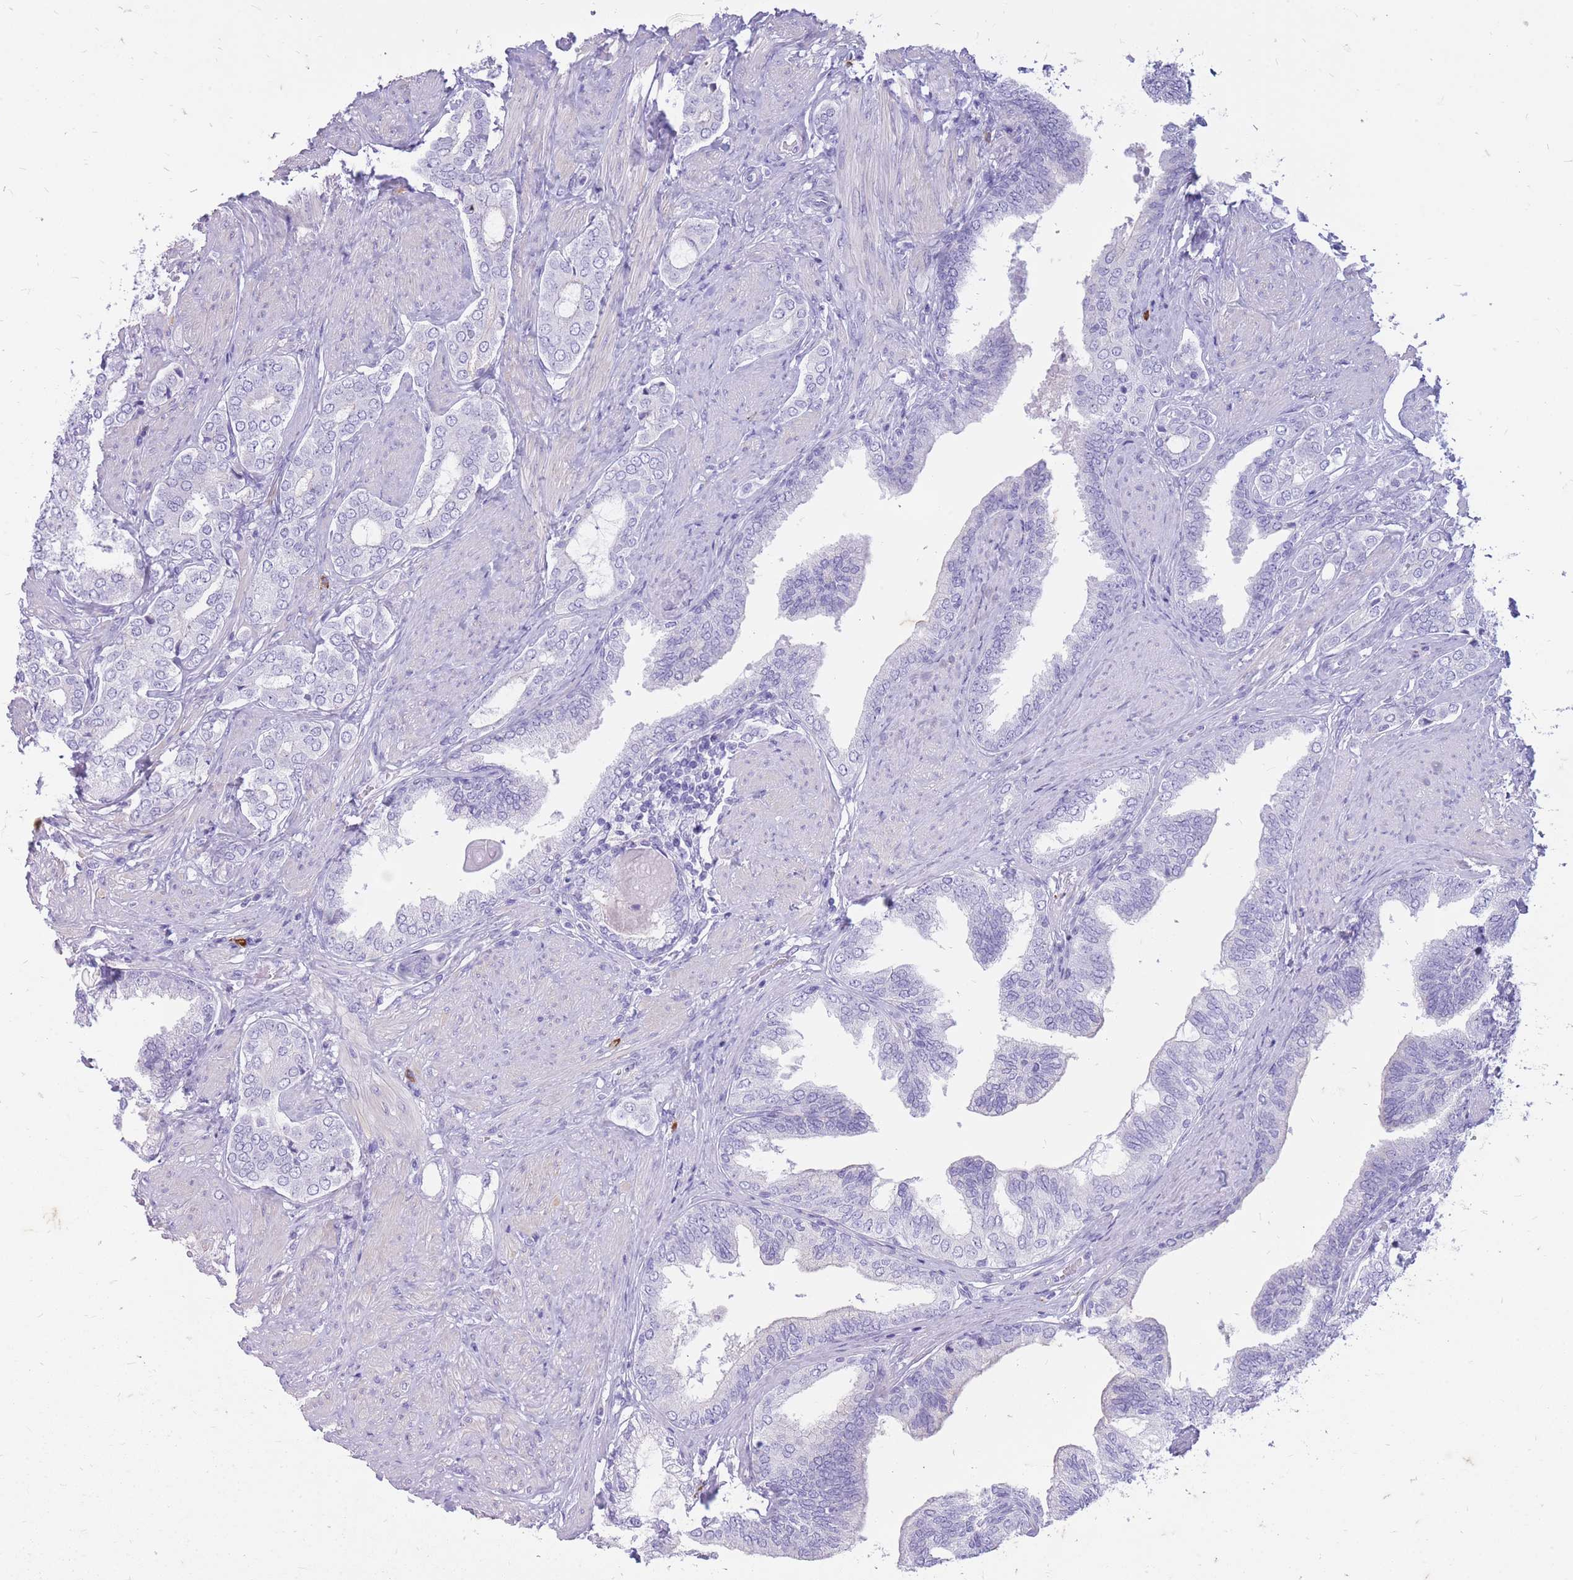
{"staining": {"intensity": "negative", "quantity": "none", "location": "none"}, "tissue": "prostate cancer", "cell_type": "Tumor cells", "image_type": "cancer", "snomed": [{"axis": "morphology", "description": "Adenocarcinoma, High grade"}, {"axis": "topography", "description": "Prostate"}], "caption": "Immunohistochemistry (IHC) micrograph of neoplastic tissue: prostate cancer stained with DAB displays no significant protein expression in tumor cells.", "gene": "ZFP37", "patient": {"sex": "male", "age": 71}}